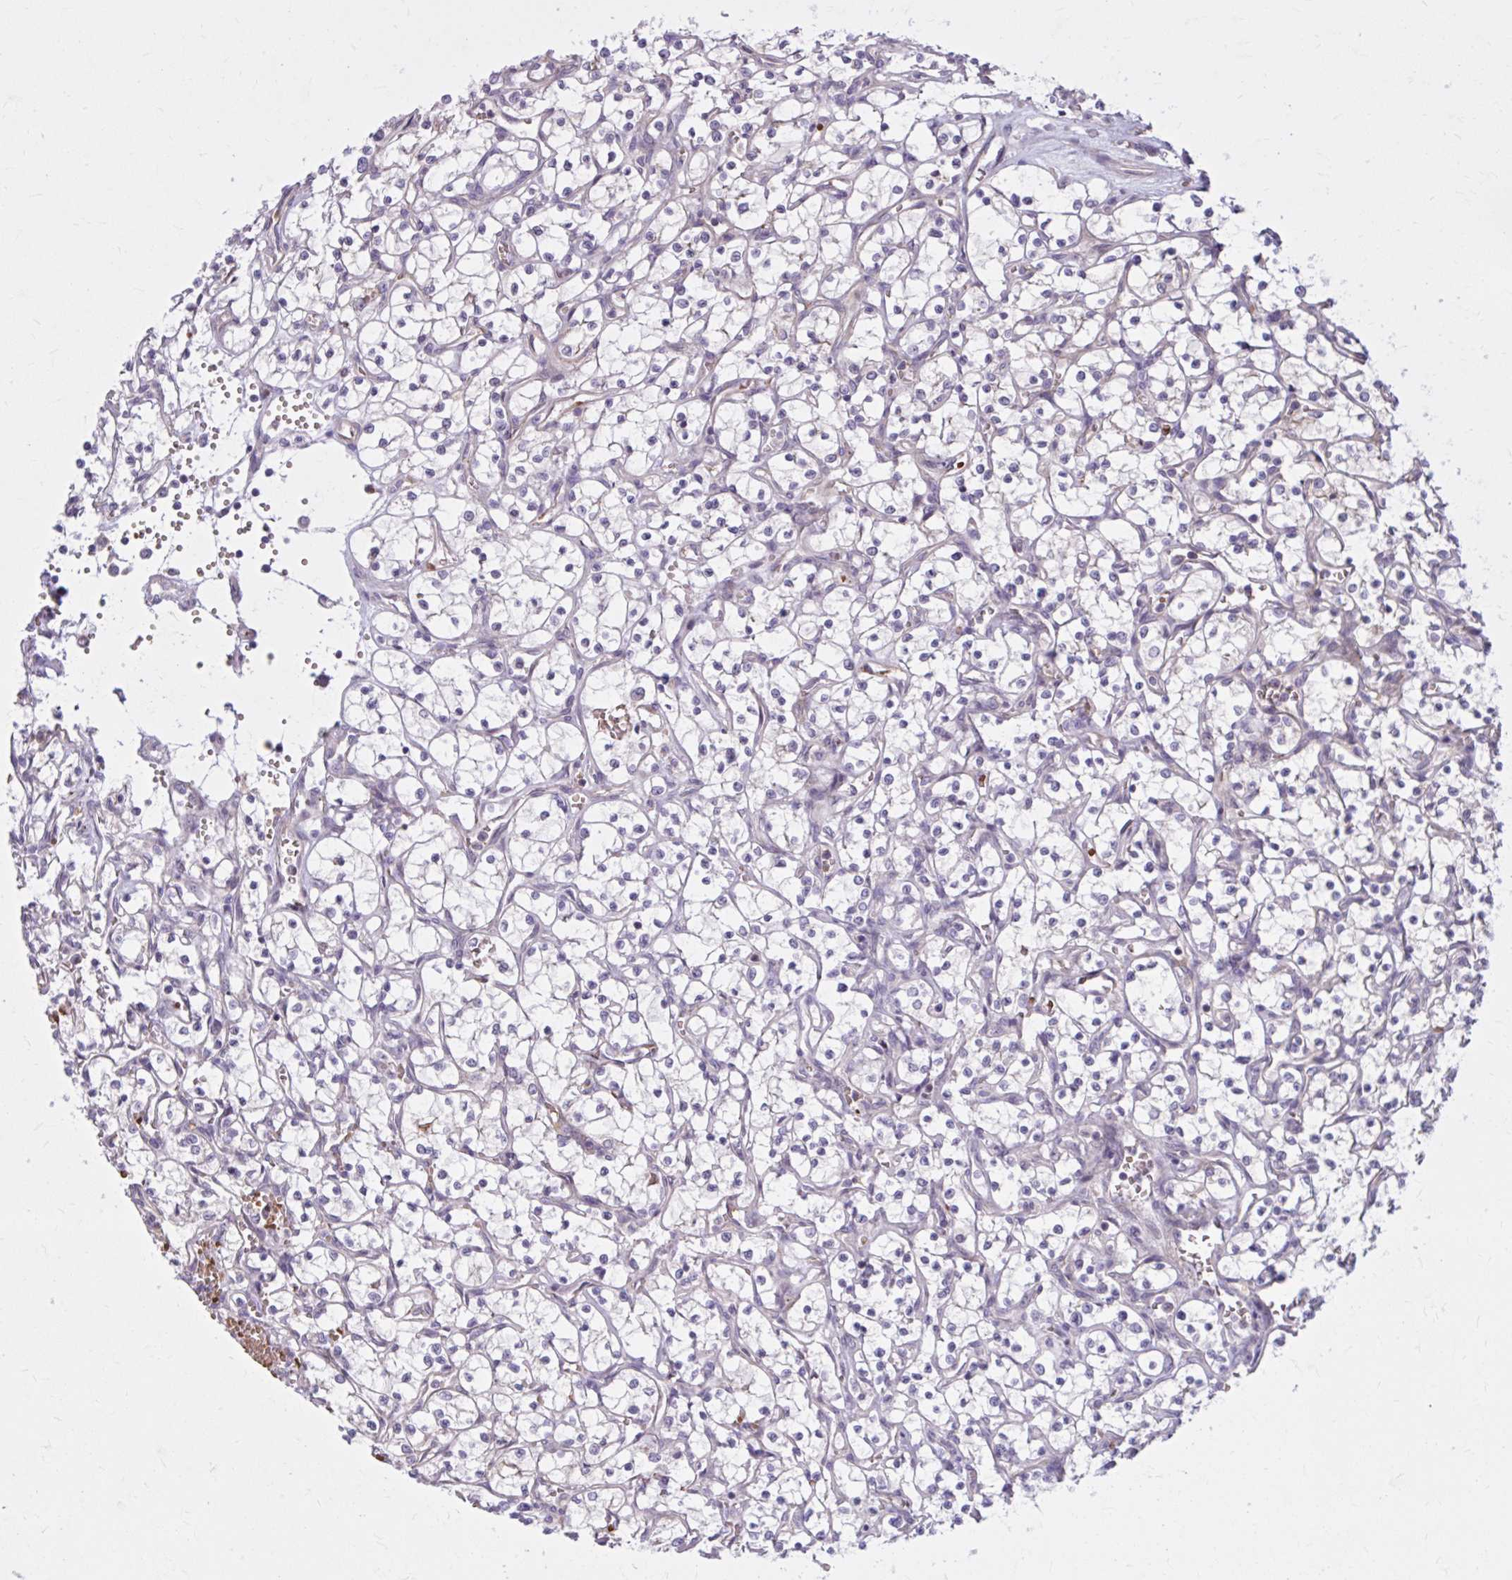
{"staining": {"intensity": "negative", "quantity": "none", "location": "none"}, "tissue": "renal cancer", "cell_type": "Tumor cells", "image_type": "cancer", "snomed": [{"axis": "morphology", "description": "Adenocarcinoma, NOS"}, {"axis": "topography", "description": "Kidney"}], "caption": "Immunohistochemistry (IHC) histopathology image of neoplastic tissue: human renal adenocarcinoma stained with DAB exhibits no significant protein staining in tumor cells.", "gene": "SNF8", "patient": {"sex": "female", "age": 69}}